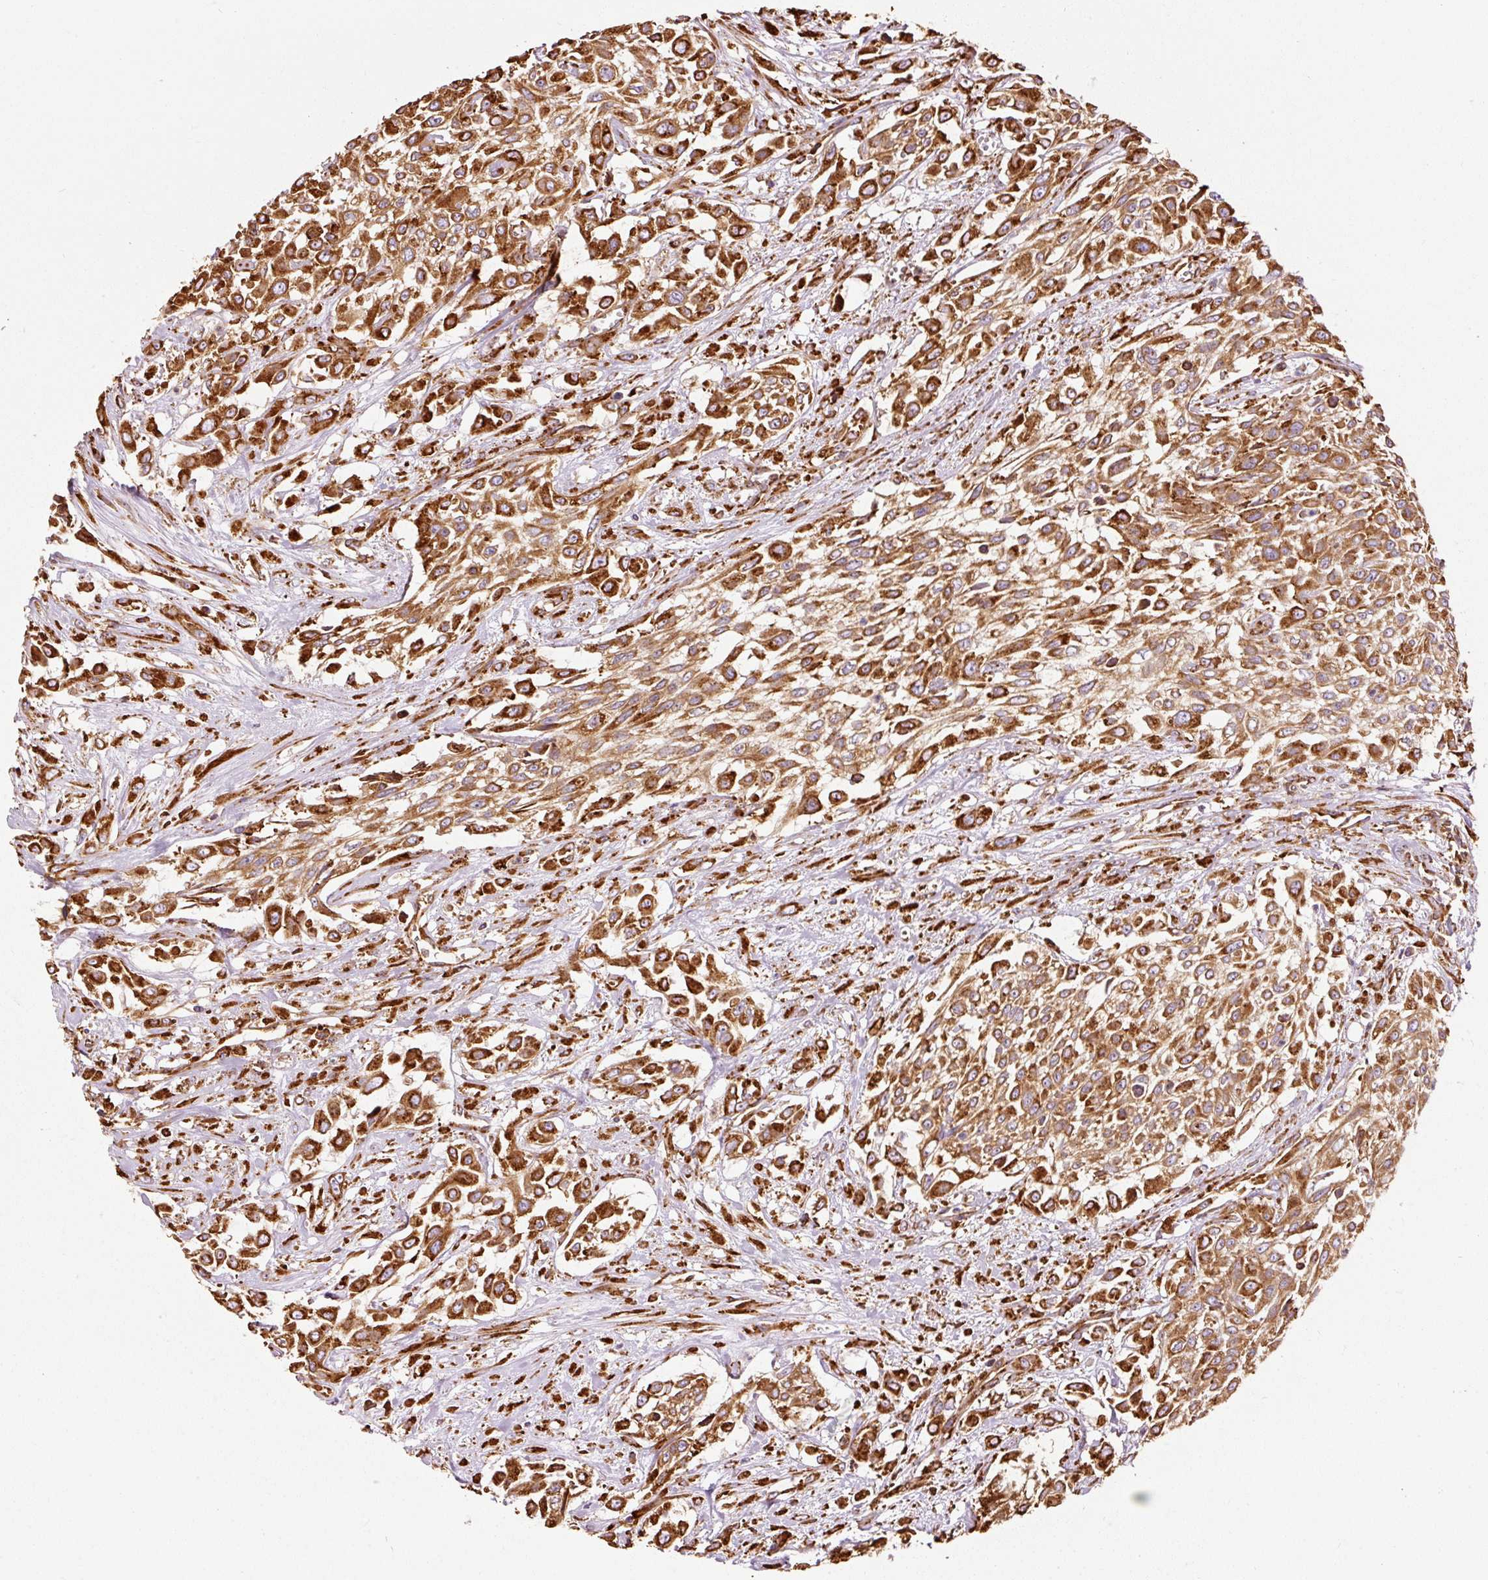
{"staining": {"intensity": "strong", "quantity": ">75%", "location": "cytoplasmic/membranous"}, "tissue": "urothelial cancer", "cell_type": "Tumor cells", "image_type": "cancer", "snomed": [{"axis": "morphology", "description": "Urothelial carcinoma, High grade"}, {"axis": "topography", "description": "Urinary bladder"}], "caption": "Strong cytoplasmic/membranous positivity is seen in approximately >75% of tumor cells in high-grade urothelial carcinoma.", "gene": "KLC1", "patient": {"sex": "male", "age": 57}}